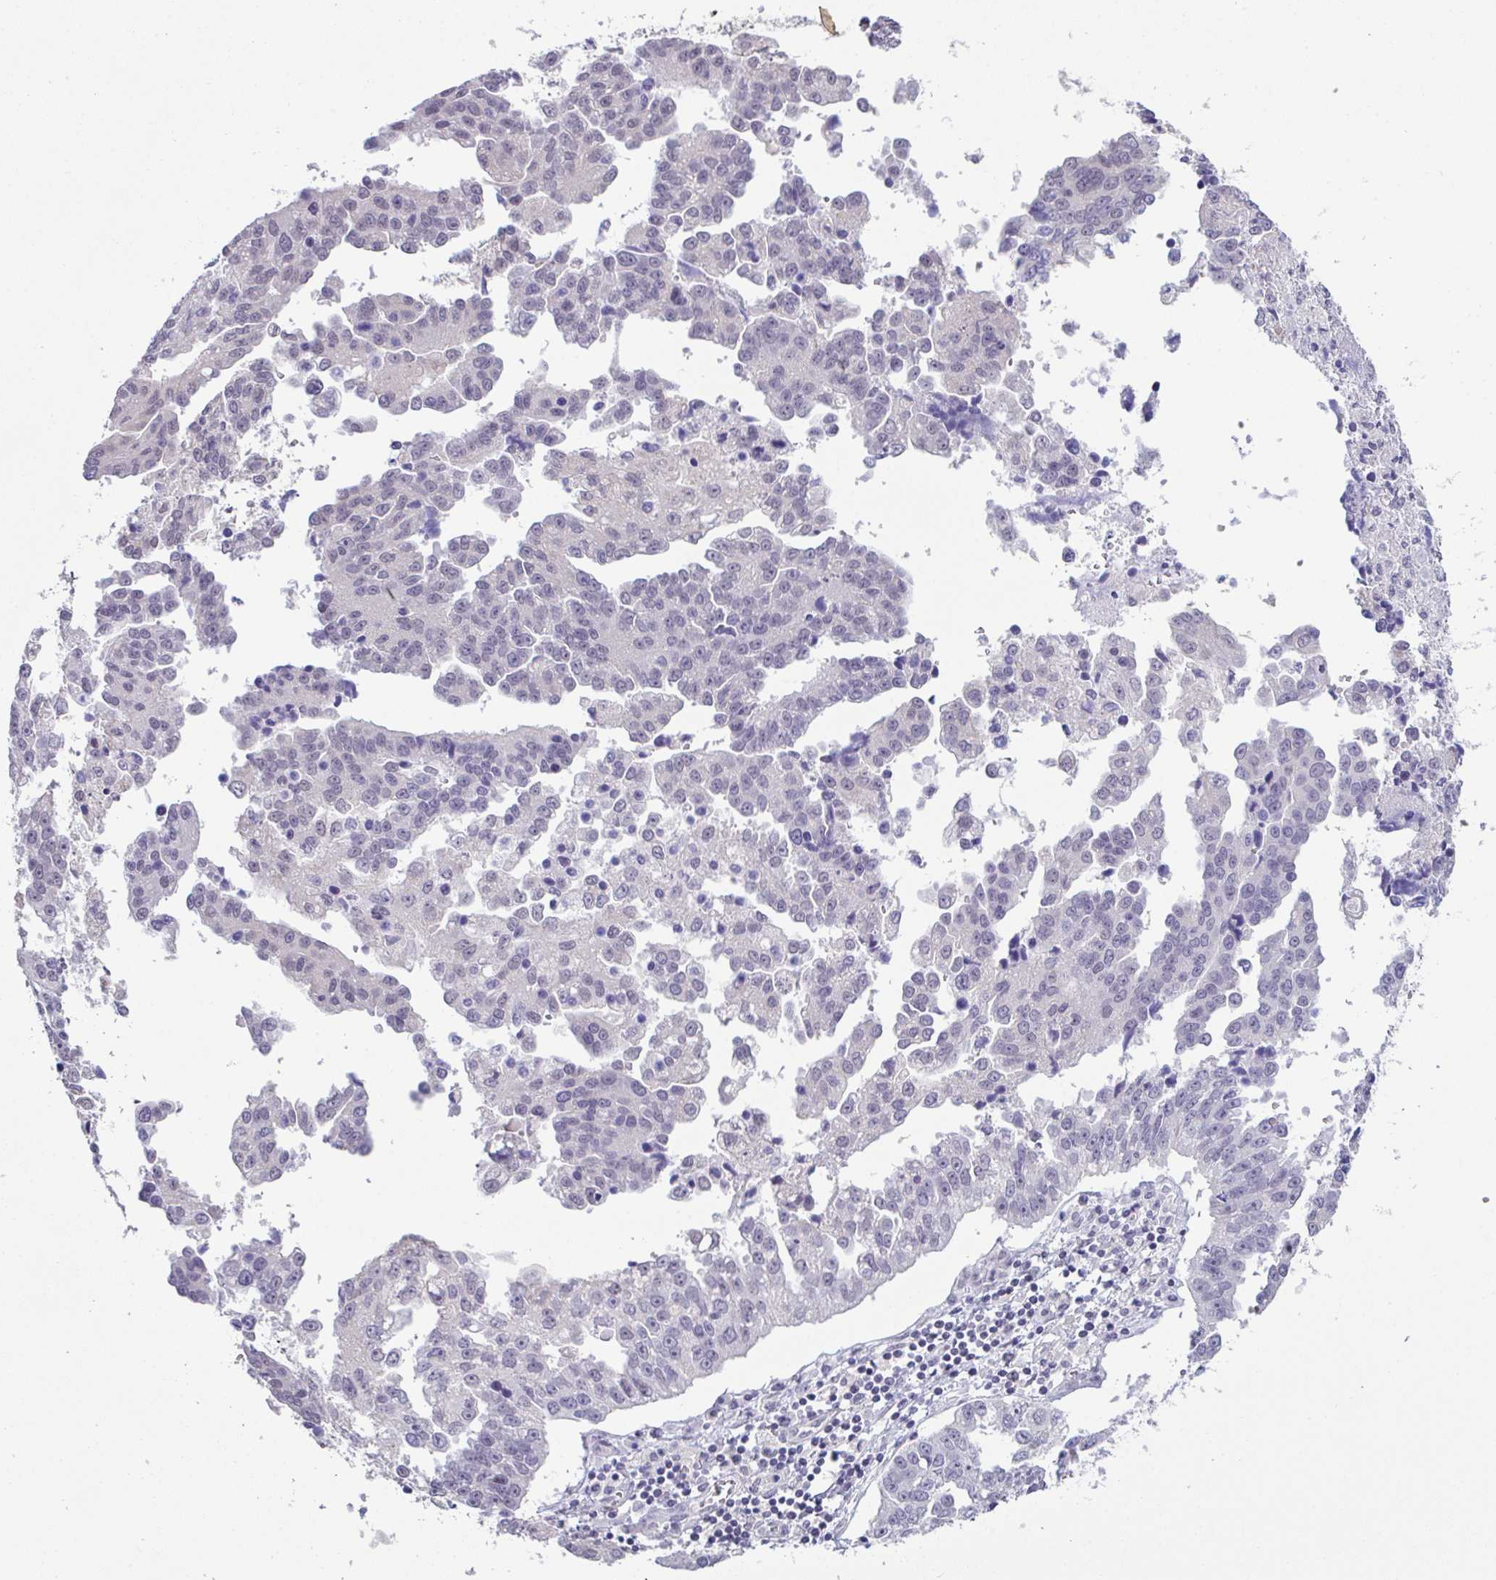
{"staining": {"intensity": "negative", "quantity": "none", "location": "none"}, "tissue": "ovarian cancer", "cell_type": "Tumor cells", "image_type": "cancer", "snomed": [{"axis": "morphology", "description": "Cystadenocarcinoma, serous, NOS"}, {"axis": "topography", "description": "Ovary"}], "caption": "DAB (3,3'-diaminobenzidine) immunohistochemical staining of serous cystadenocarcinoma (ovarian) demonstrates no significant staining in tumor cells. (Brightfield microscopy of DAB (3,3'-diaminobenzidine) immunohistochemistry at high magnification).", "gene": "ATP6V0D2", "patient": {"sex": "female", "age": 75}}